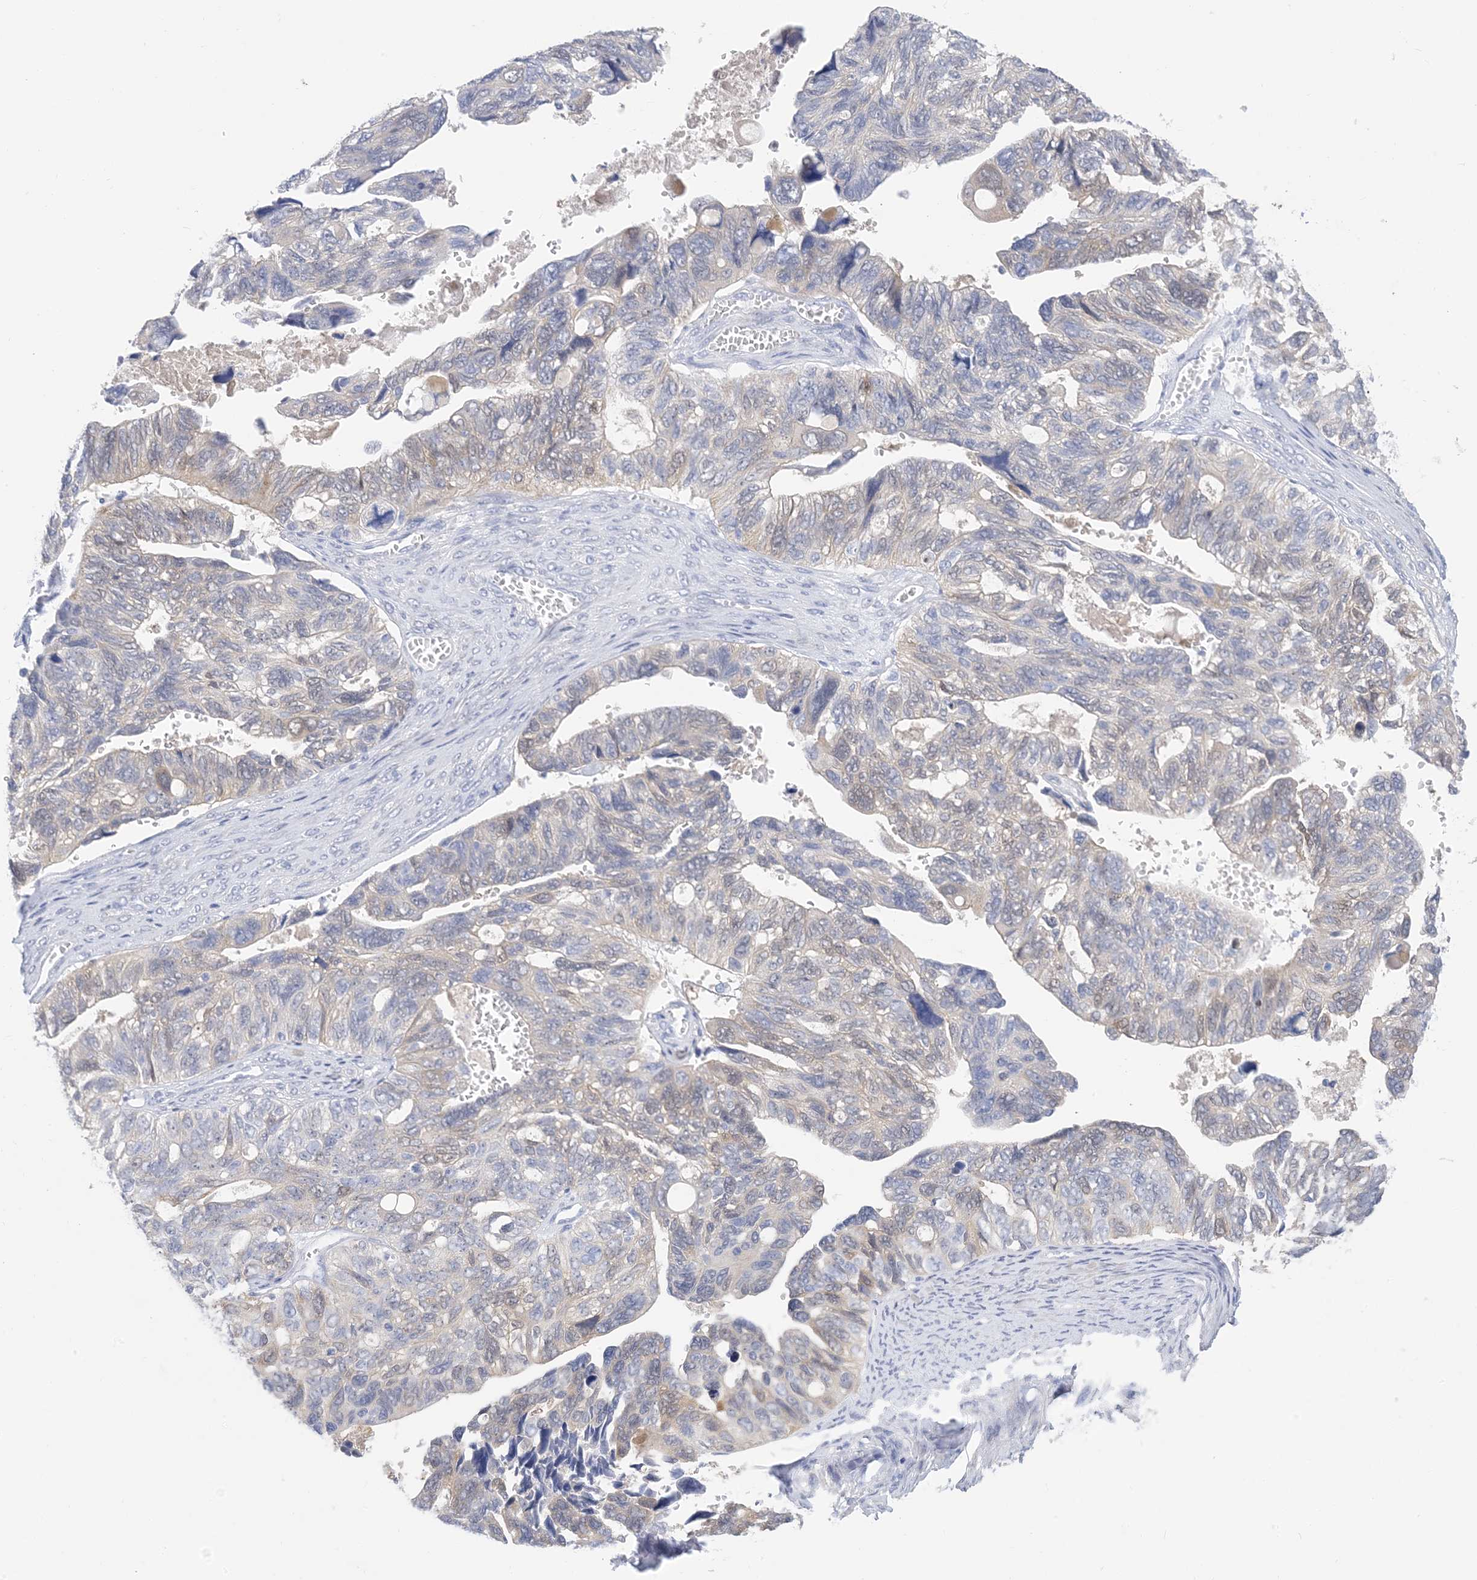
{"staining": {"intensity": "weak", "quantity": "<25%", "location": "cytoplasmic/membranous"}, "tissue": "ovarian cancer", "cell_type": "Tumor cells", "image_type": "cancer", "snomed": [{"axis": "morphology", "description": "Cystadenocarcinoma, serous, NOS"}, {"axis": "topography", "description": "Ovary"}], "caption": "Tumor cells show no significant staining in serous cystadenocarcinoma (ovarian). The staining is performed using DAB (3,3'-diaminobenzidine) brown chromogen with nuclei counter-stained in using hematoxylin.", "gene": "SH3YL1", "patient": {"sex": "female", "age": 79}}